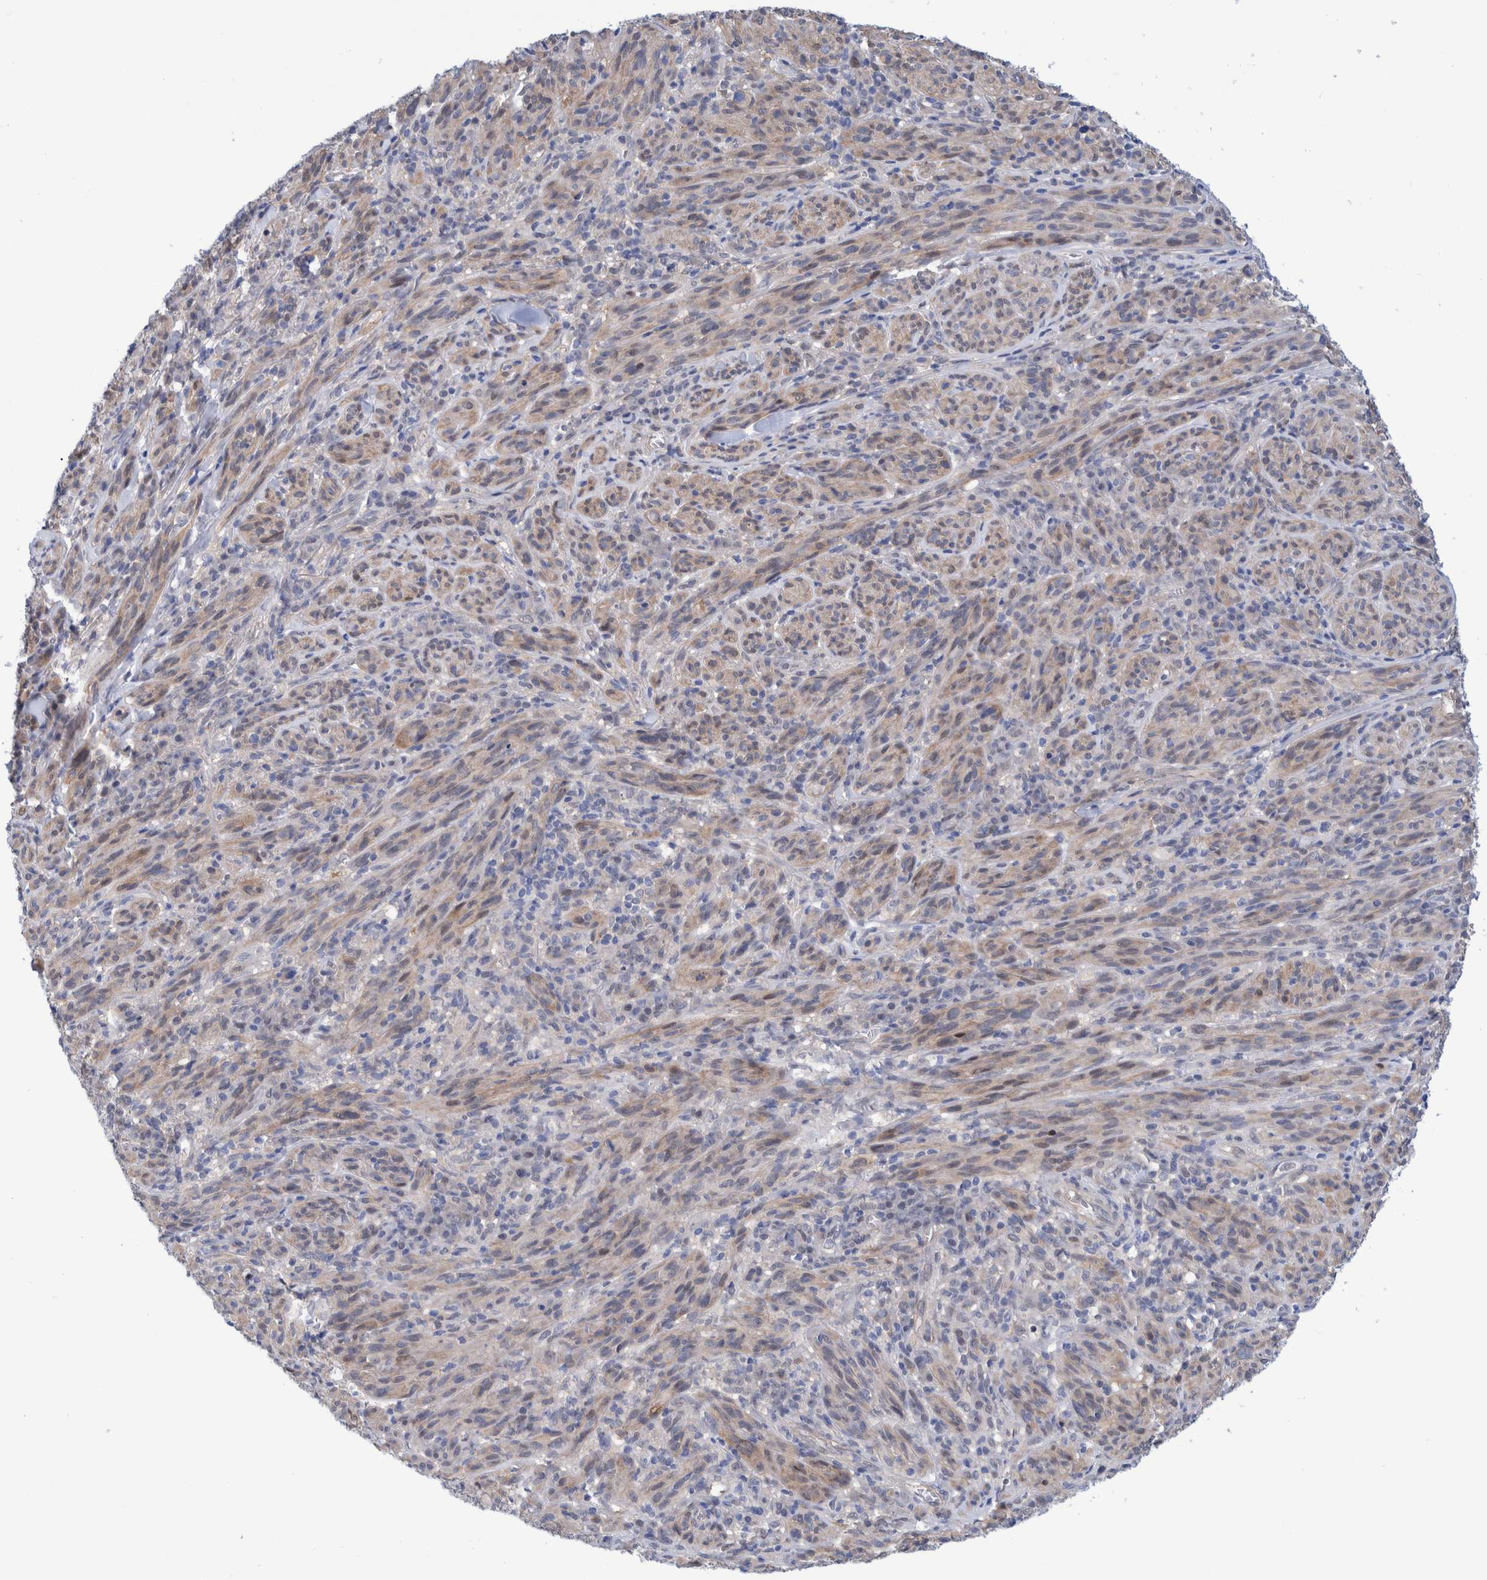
{"staining": {"intensity": "weak", "quantity": "25%-75%", "location": "cytoplasmic/membranous"}, "tissue": "melanoma", "cell_type": "Tumor cells", "image_type": "cancer", "snomed": [{"axis": "morphology", "description": "Malignant melanoma, NOS"}, {"axis": "topography", "description": "Skin of head"}], "caption": "The immunohistochemical stain shows weak cytoplasmic/membranous positivity in tumor cells of melanoma tissue.", "gene": "PFAS", "patient": {"sex": "male", "age": 96}}